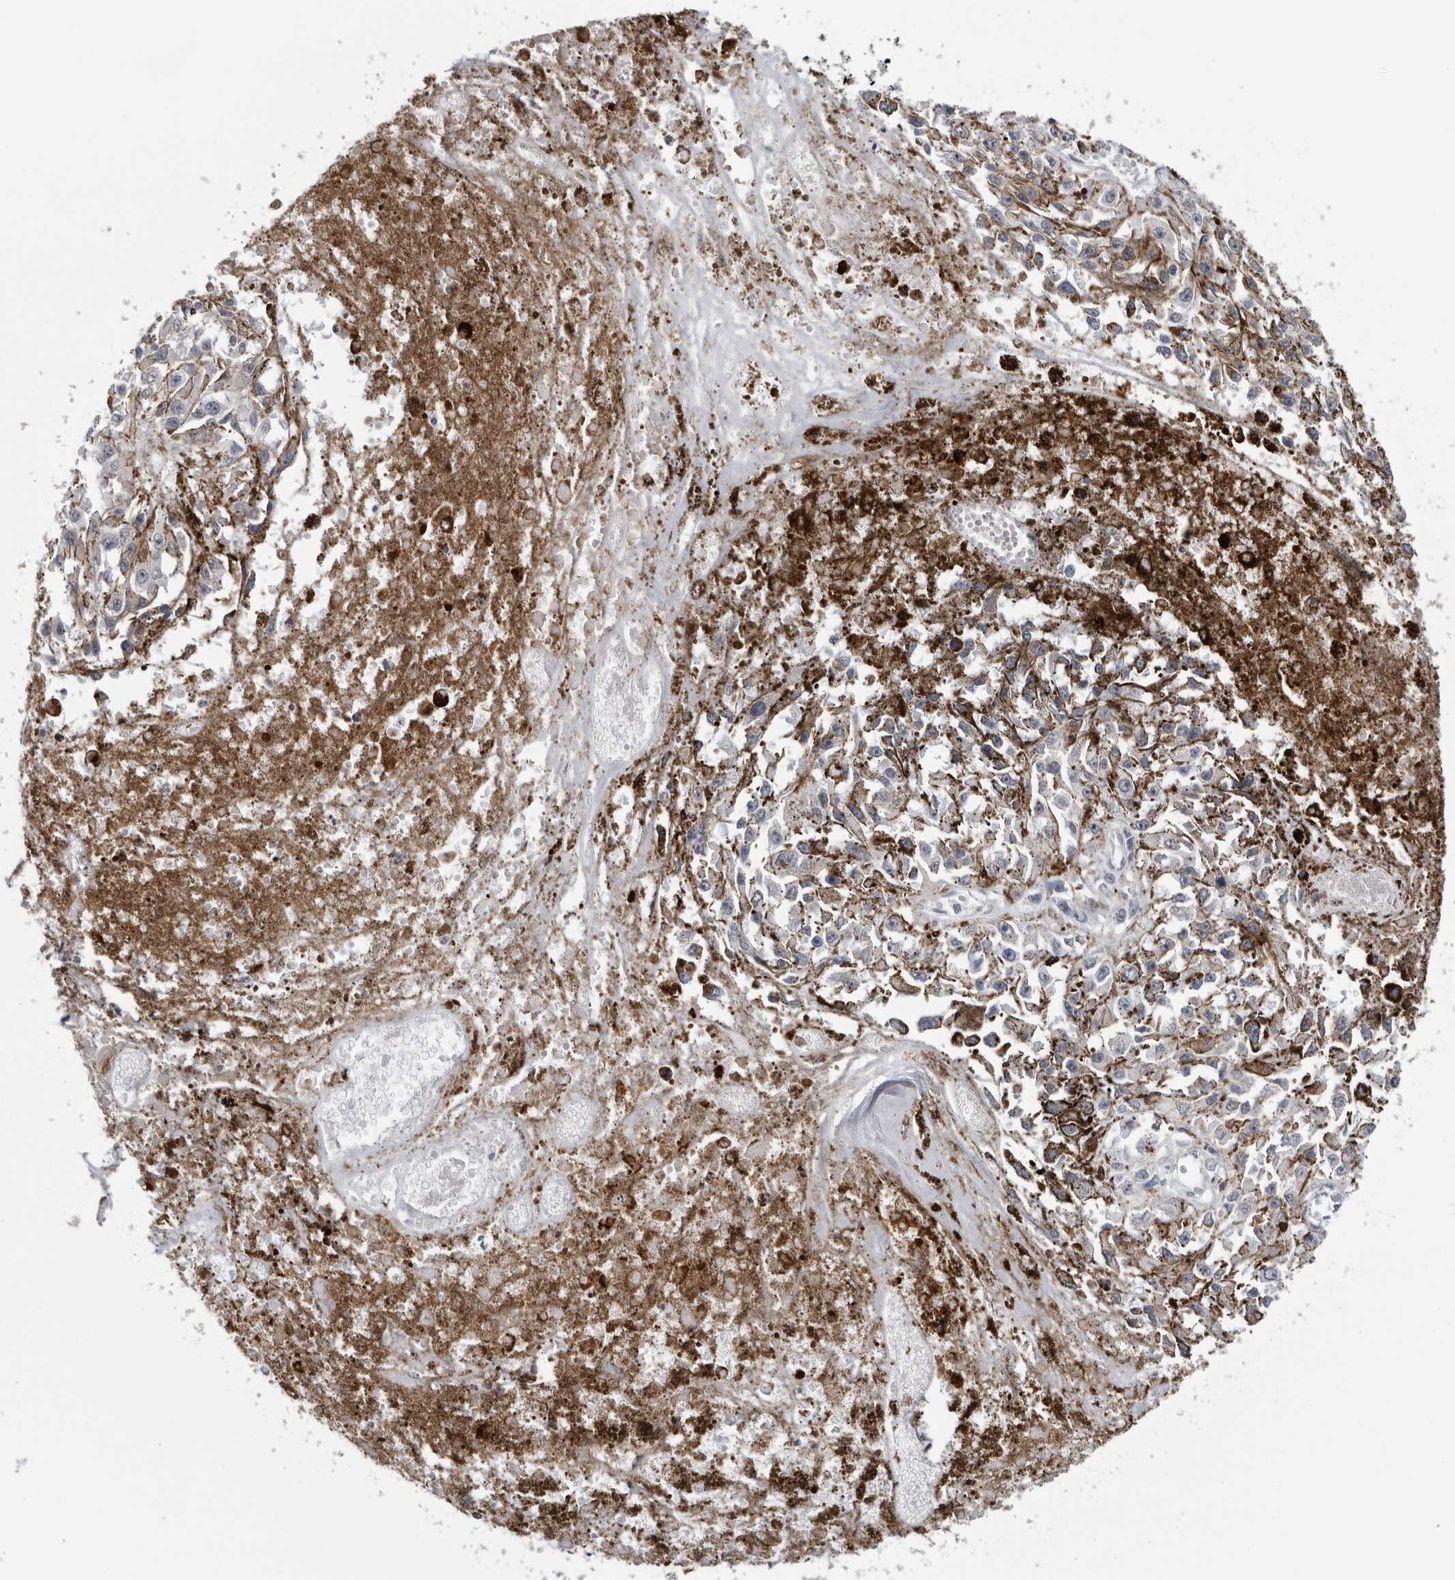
{"staining": {"intensity": "negative", "quantity": "none", "location": "none"}, "tissue": "melanoma", "cell_type": "Tumor cells", "image_type": "cancer", "snomed": [{"axis": "morphology", "description": "Malignant melanoma, Metastatic site"}, {"axis": "topography", "description": "Lymph node"}], "caption": "A photomicrograph of malignant melanoma (metastatic site) stained for a protein demonstrates no brown staining in tumor cells. The staining is performed using DAB brown chromogen with nuclei counter-stained in using hematoxylin.", "gene": "CPT2", "patient": {"sex": "male", "age": 59}}